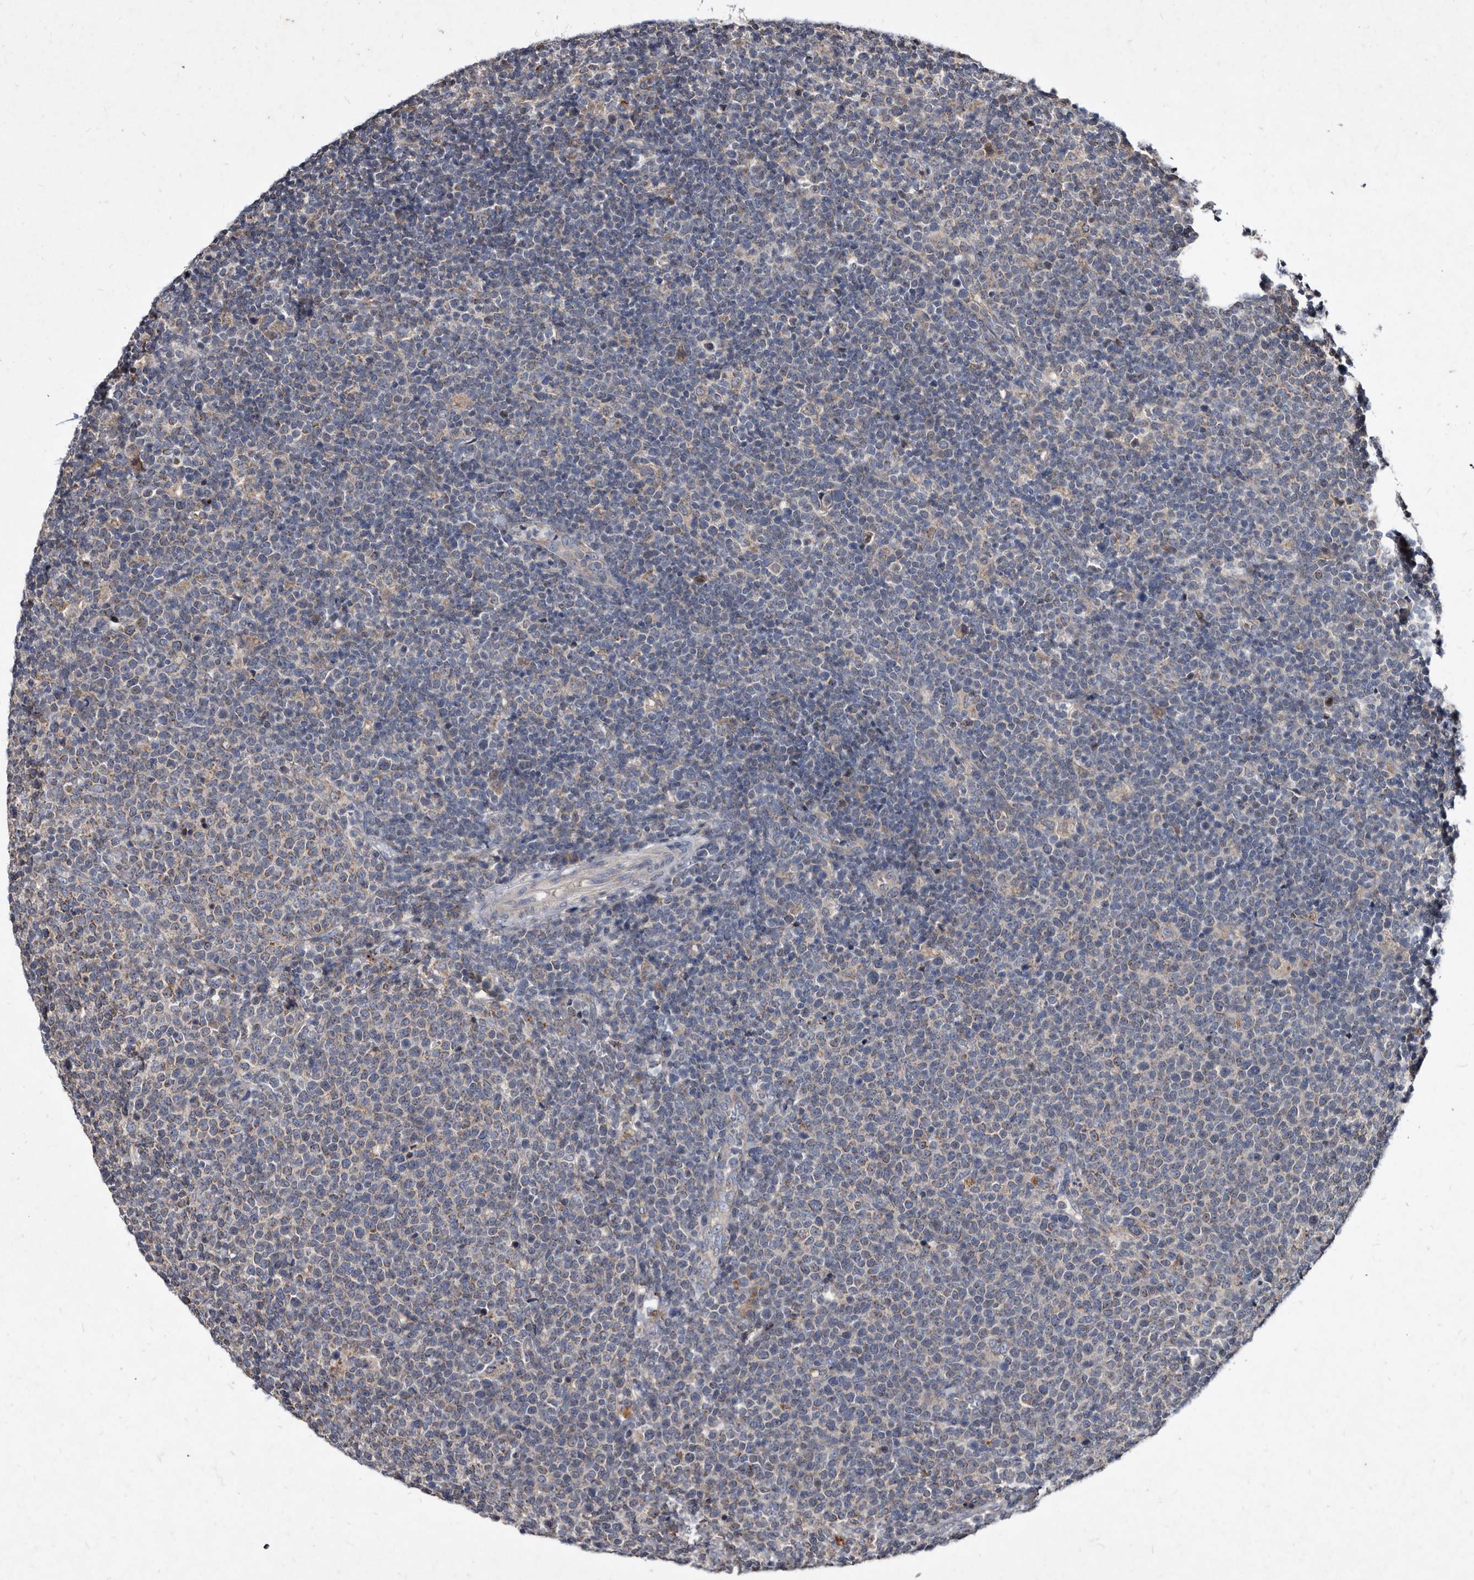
{"staining": {"intensity": "negative", "quantity": "none", "location": "none"}, "tissue": "lymphoma", "cell_type": "Tumor cells", "image_type": "cancer", "snomed": [{"axis": "morphology", "description": "Malignant lymphoma, non-Hodgkin's type, High grade"}, {"axis": "topography", "description": "Lymph node"}], "caption": "Human high-grade malignant lymphoma, non-Hodgkin's type stained for a protein using IHC exhibits no staining in tumor cells.", "gene": "YPEL3", "patient": {"sex": "male", "age": 61}}